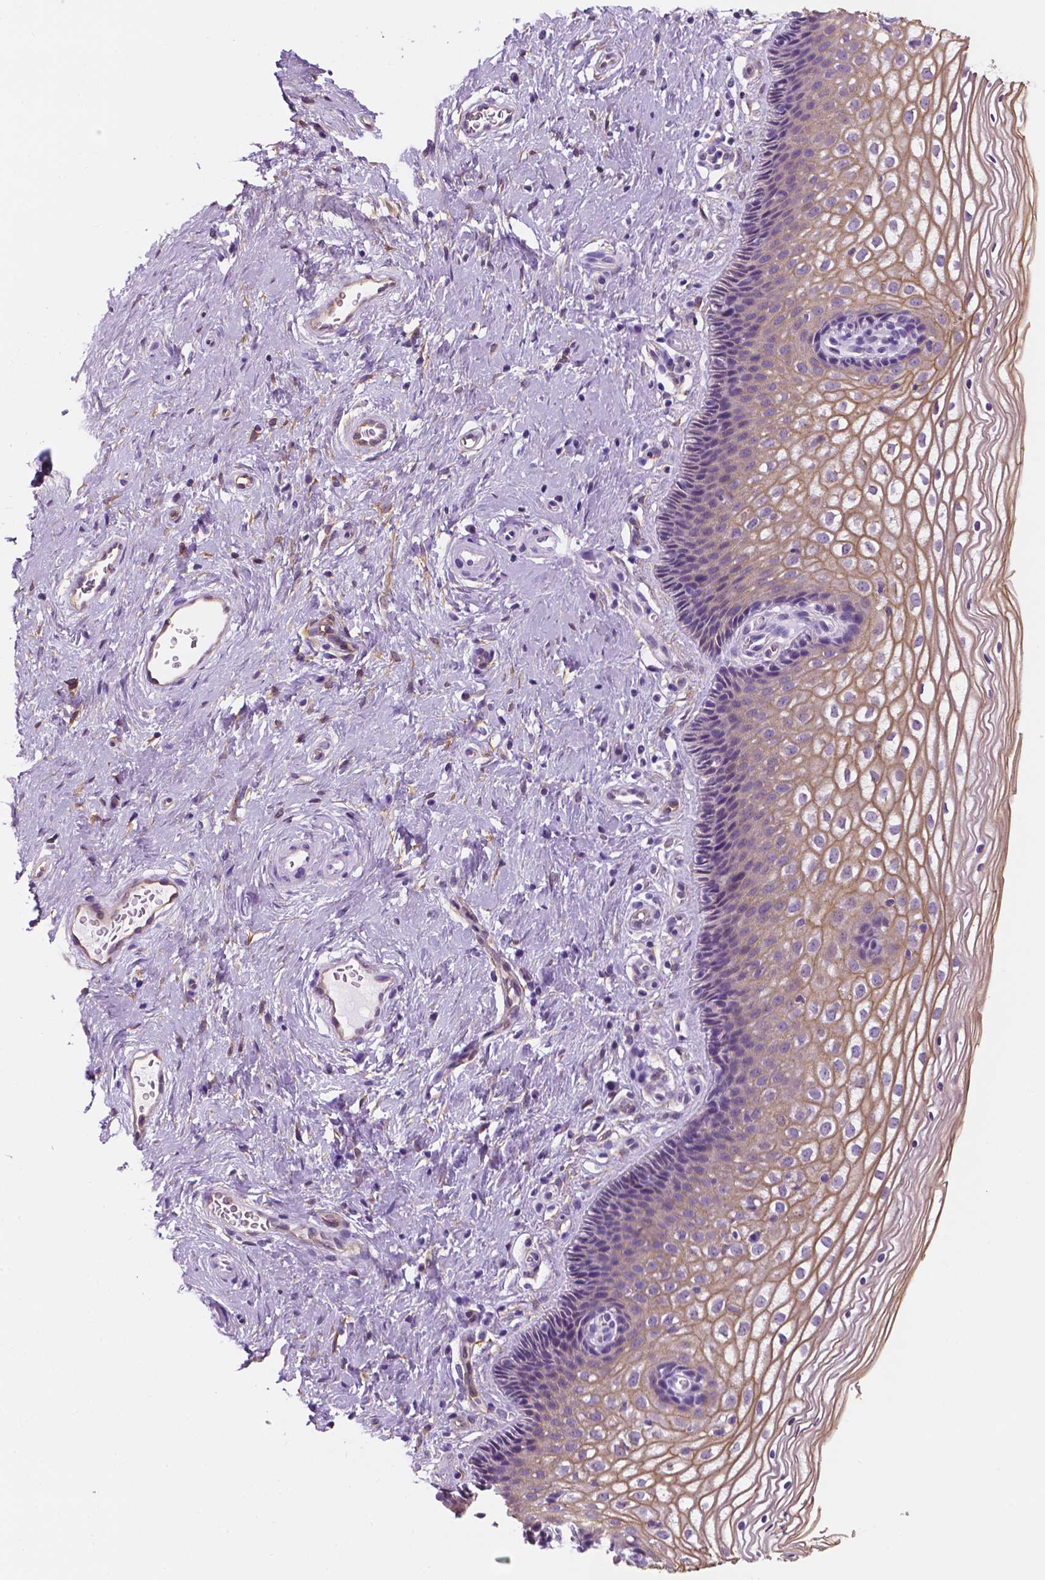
{"staining": {"intensity": "moderate", "quantity": ">75%", "location": "cytoplasmic/membranous"}, "tissue": "cervix", "cell_type": "Glandular cells", "image_type": "normal", "snomed": [{"axis": "morphology", "description": "Normal tissue, NOS"}, {"axis": "topography", "description": "Cervix"}], "caption": "Protein expression analysis of normal cervix shows moderate cytoplasmic/membranous positivity in approximately >75% of glandular cells.", "gene": "PPL", "patient": {"sex": "female", "age": 34}}